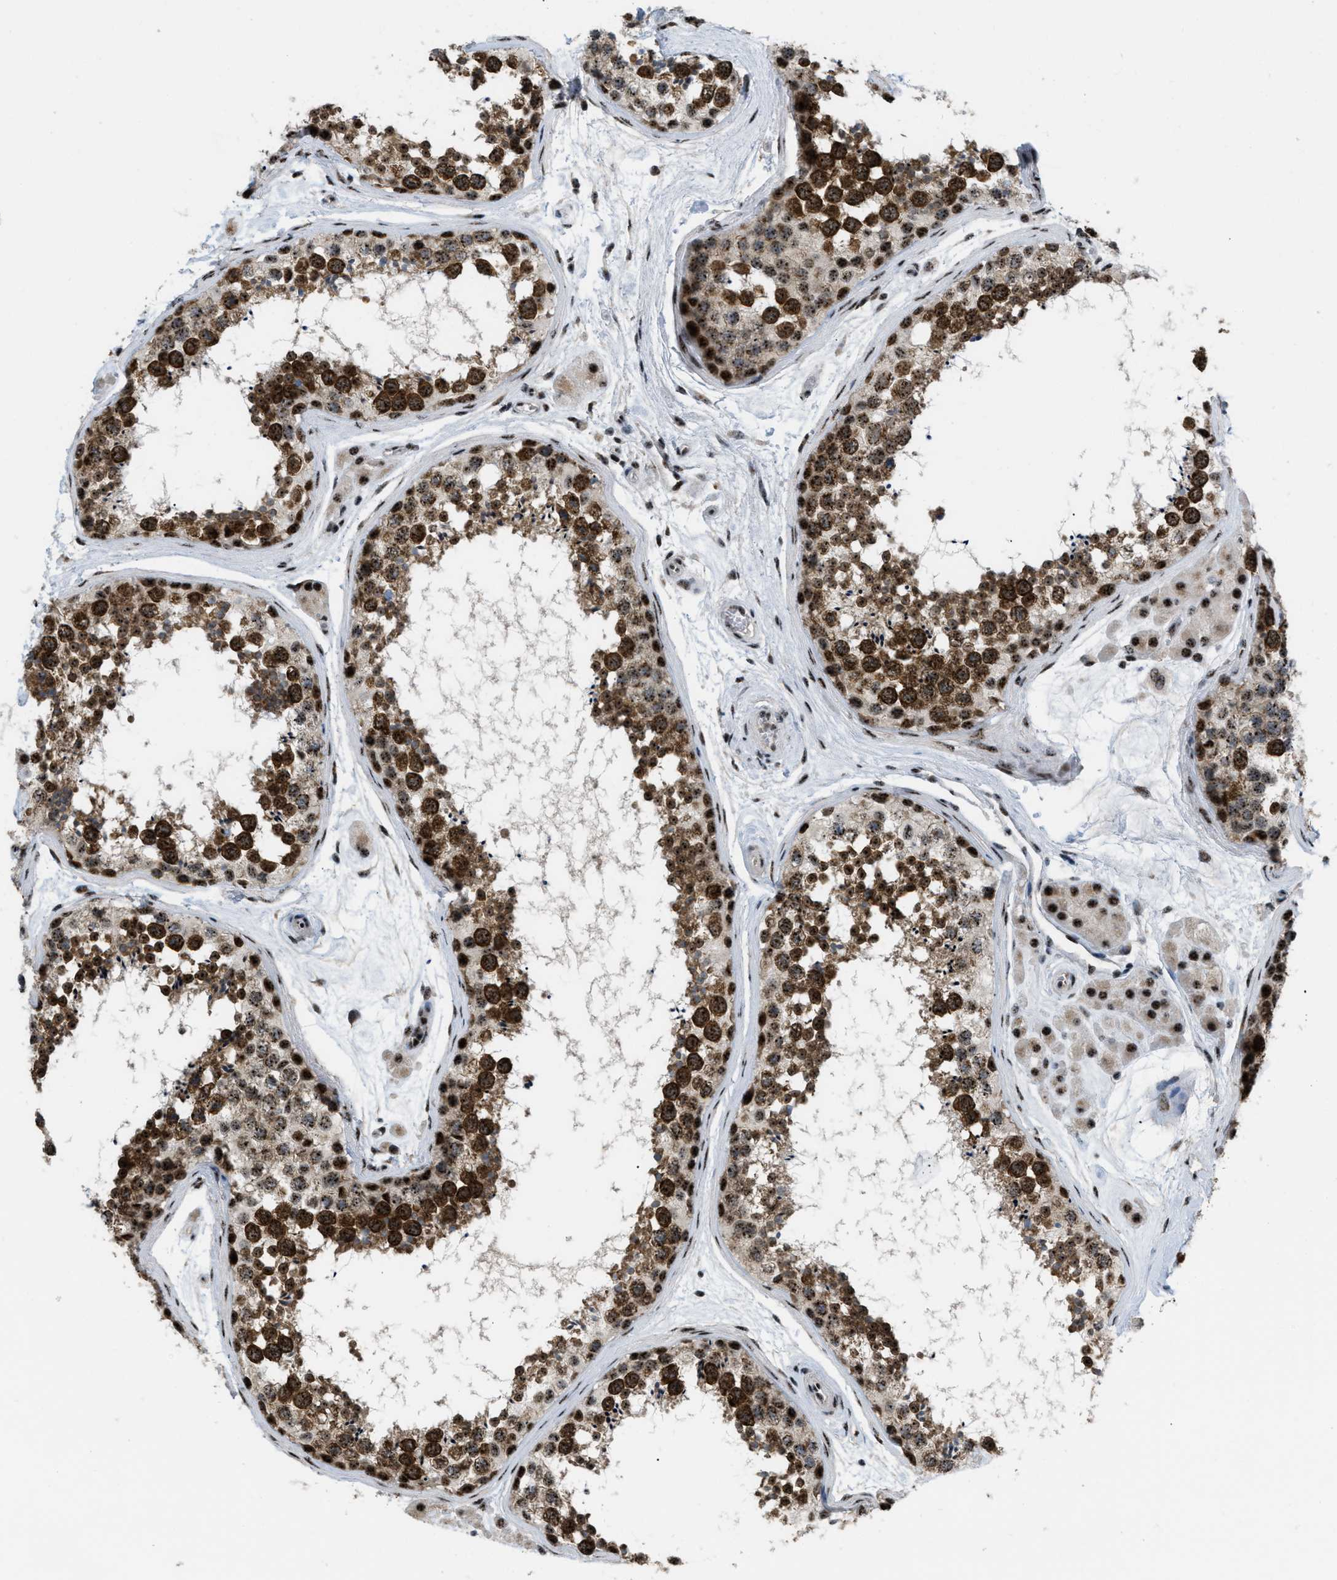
{"staining": {"intensity": "strong", "quantity": ">75%", "location": "cytoplasmic/membranous,nuclear"}, "tissue": "testis", "cell_type": "Cells in seminiferous ducts", "image_type": "normal", "snomed": [{"axis": "morphology", "description": "Normal tissue, NOS"}, {"axis": "topography", "description": "Testis"}], "caption": "Unremarkable testis was stained to show a protein in brown. There is high levels of strong cytoplasmic/membranous,nuclear positivity in approximately >75% of cells in seminiferous ducts.", "gene": "CDR2", "patient": {"sex": "male", "age": 56}}